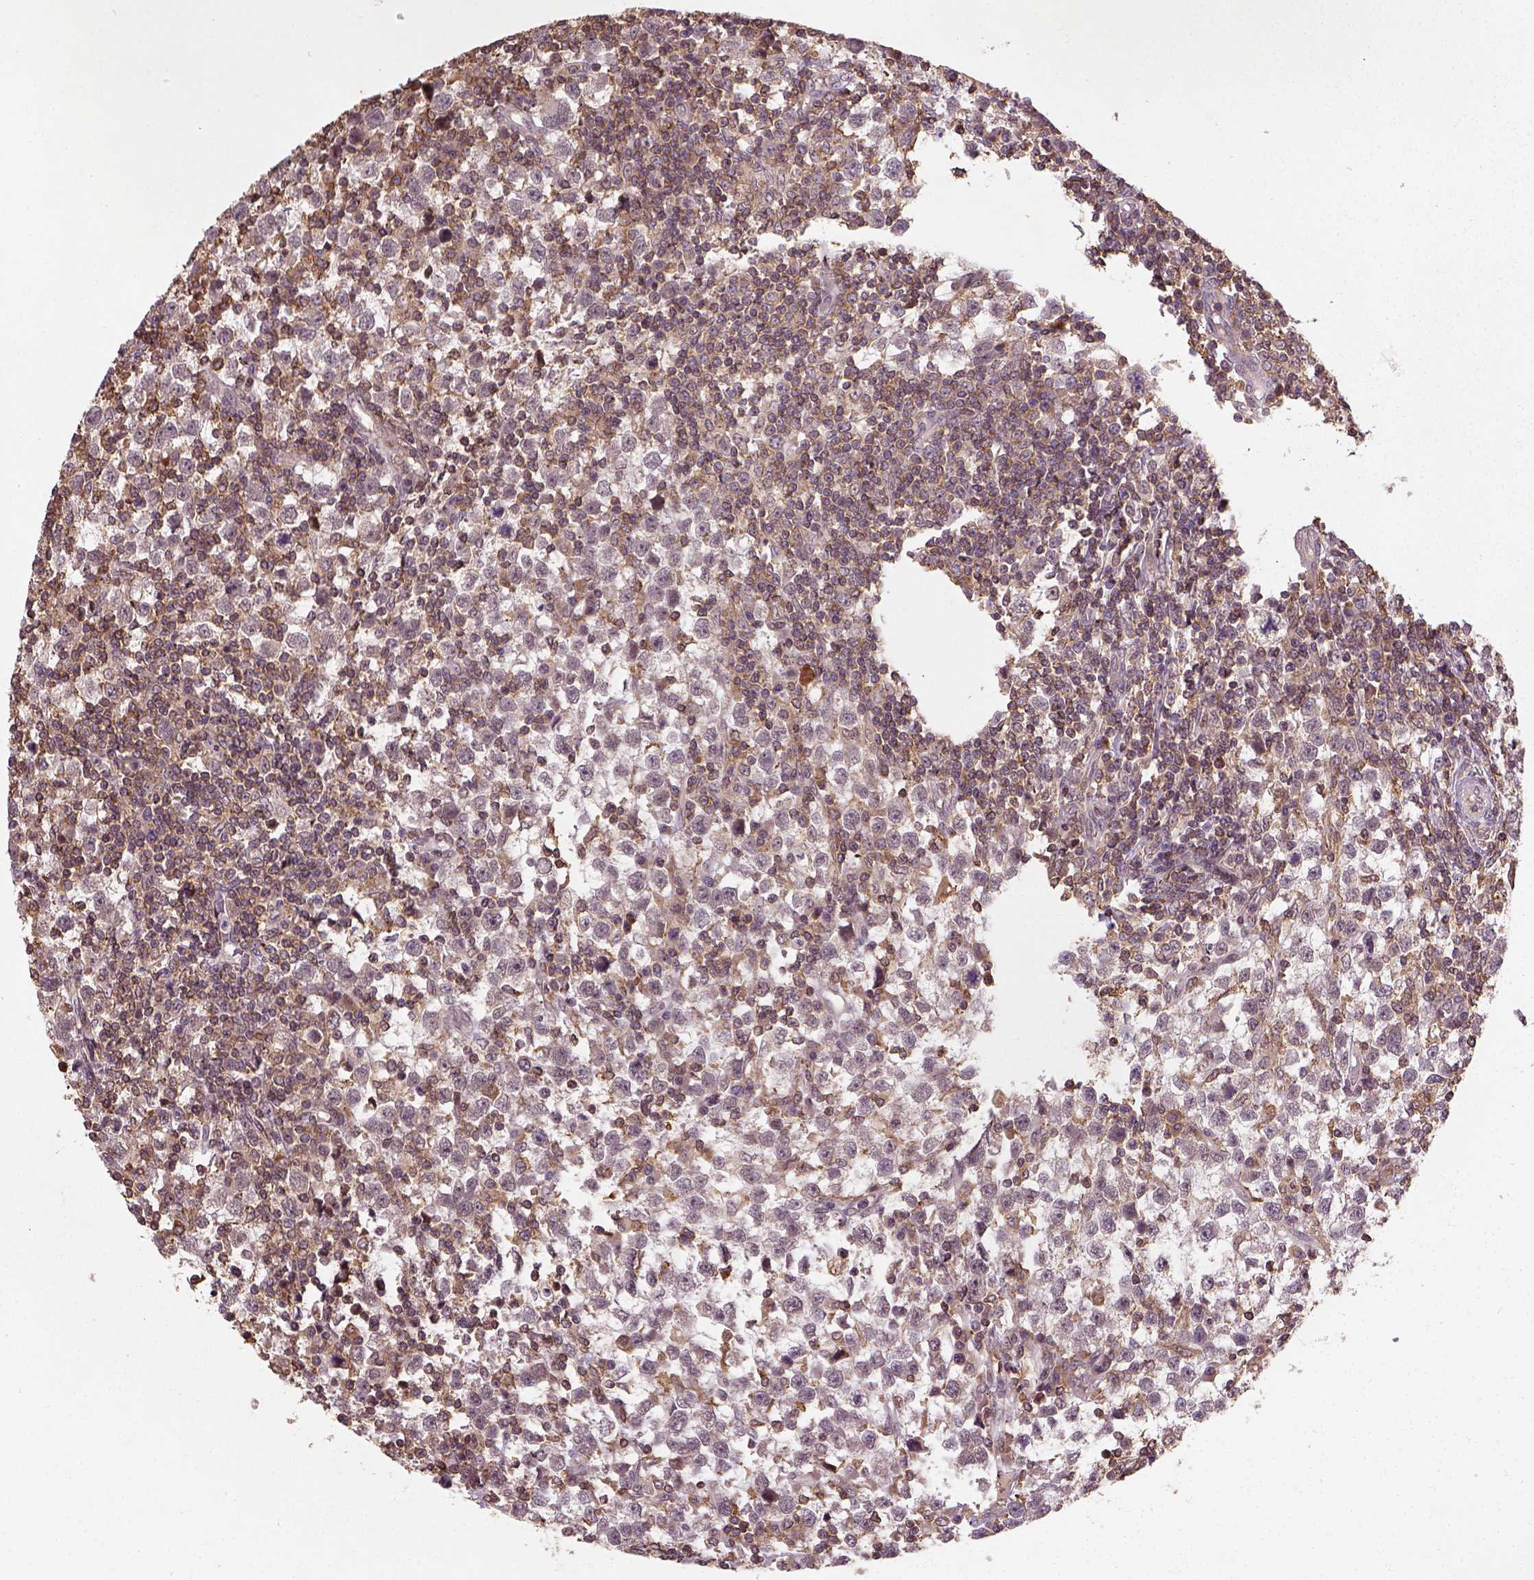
{"staining": {"intensity": "negative", "quantity": "none", "location": "none"}, "tissue": "testis cancer", "cell_type": "Tumor cells", "image_type": "cancer", "snomed": [{"axis": "morphology", "description": "Seminoma, NOS"}, {"axis": "topography", "description": "Testis"}], "caption": "There is no significant expression in tumor cells of testis cancer.", "gene": "CAMKK1", "patient": {"sex": "male", "age": 34}}